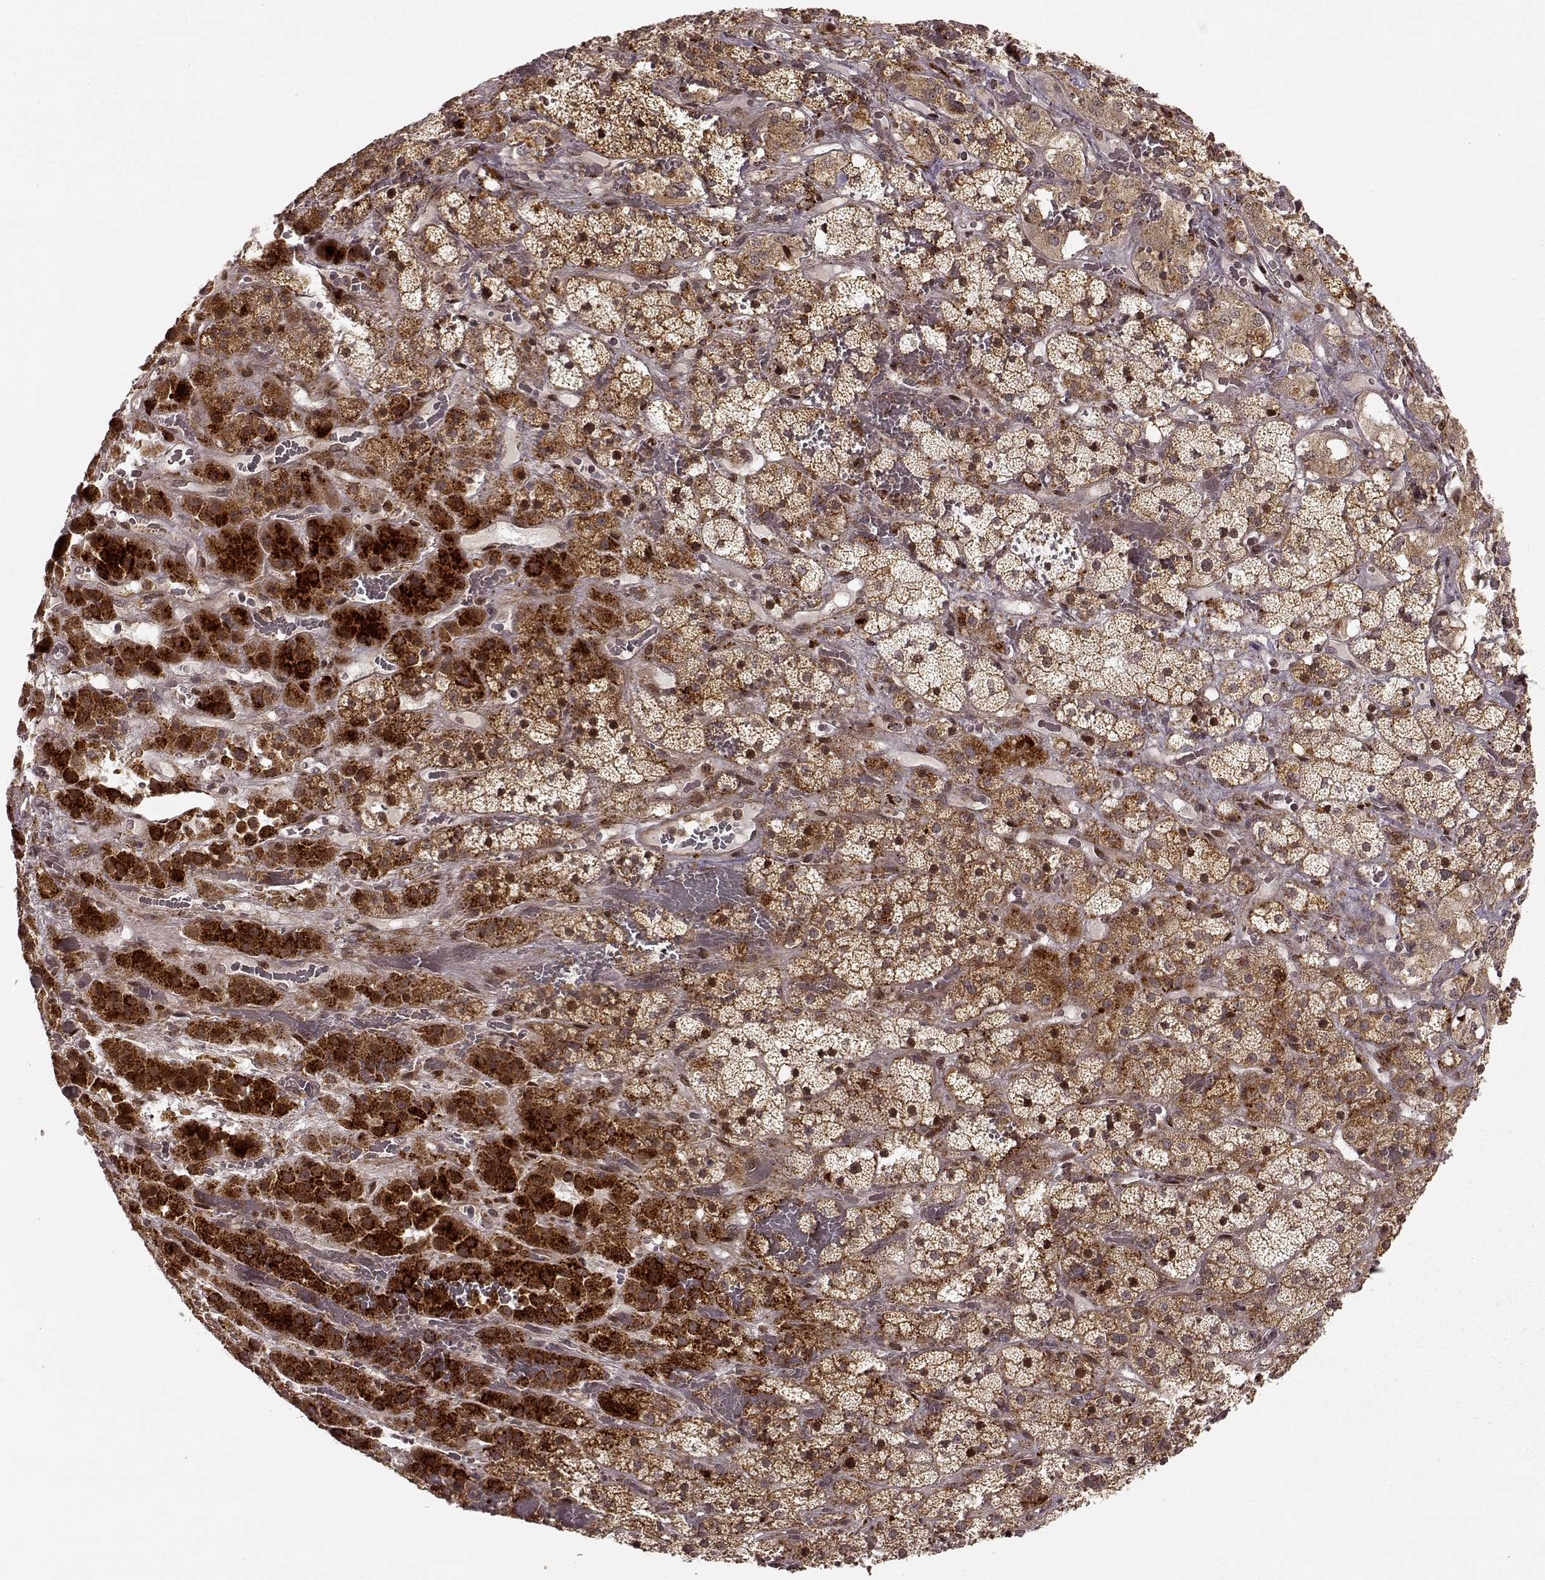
{"staining": {"intensity": "strong", "quantity": ">75%", "location": "cytoplasmic/membranous"}, "tissue": "adrenal gland", "cell_type": "Glandular cells", "image_type": "normal", "snomed": [{"axis": "morphology", "description": "Normal tissue, NOS"}, {"axis": "topography", "description": "Adrenal gland"}], "caption": "The image demonstrates a brown stain indicating the presence of a protein in the cytoplasmic/membranous of glandular cells in adrenal gland.", "gene": "SLC12A9", "patient": {"sex": "male", "age": 57}}